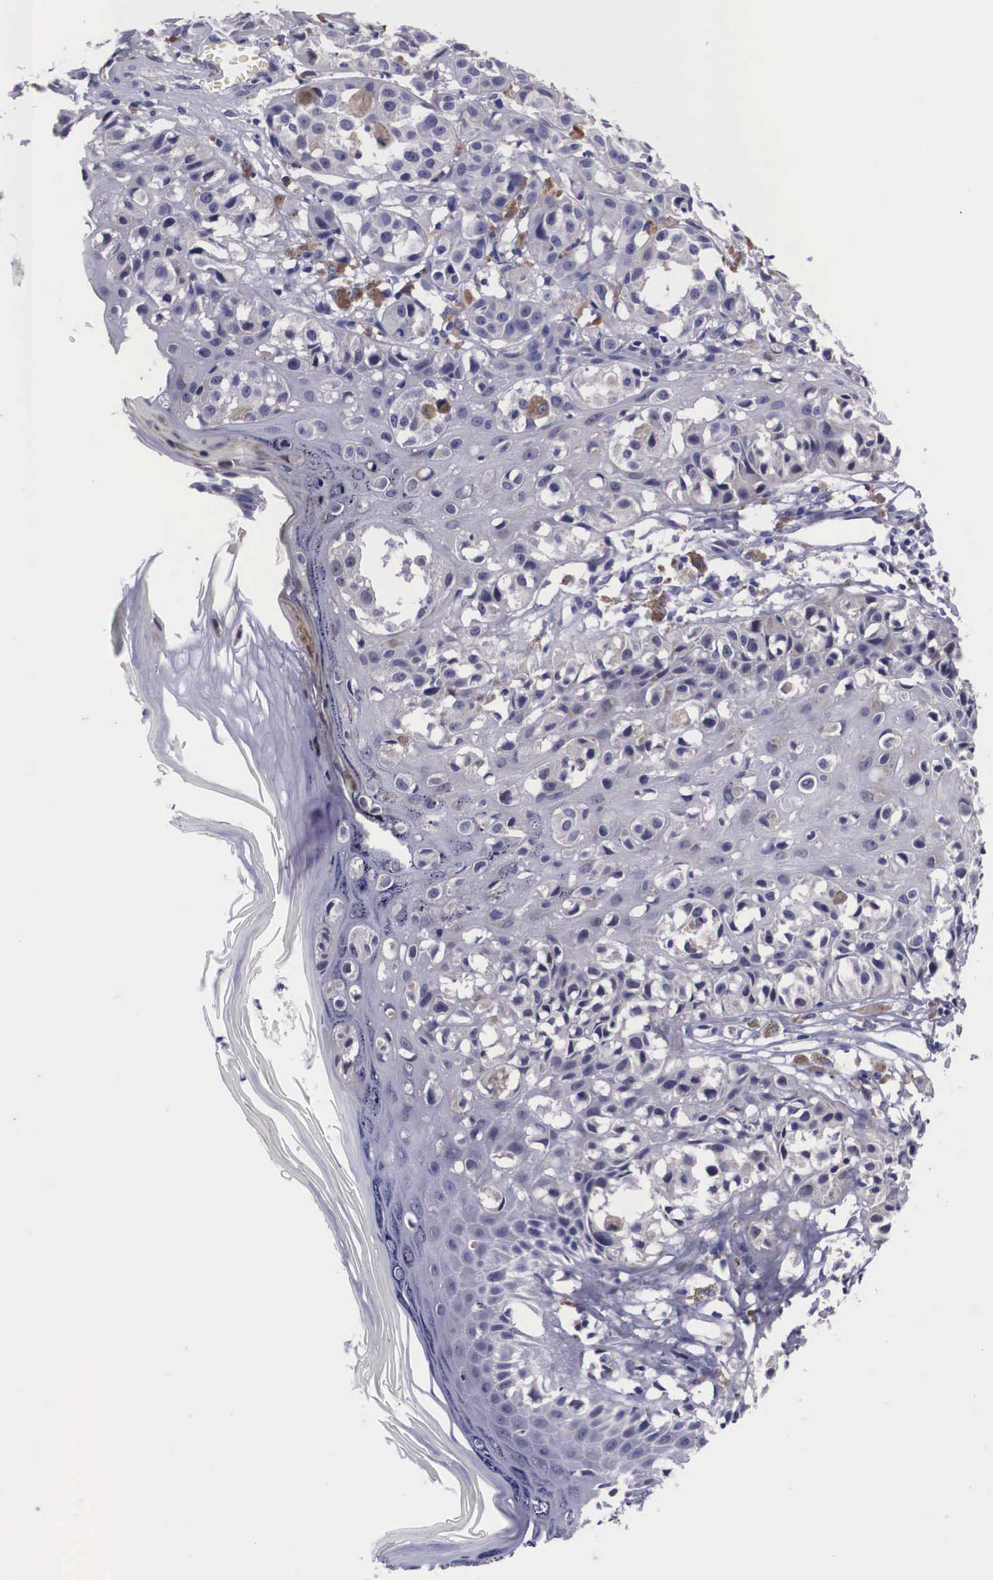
{"staining": {"intensity": "moderate", "quantity": "<25%", "location": "cytoplasmic/membranous"}, "tissue": "melanoma", "cell_type": "Tumor cells", "image_type": "cancer", "snomed": [{"axis": "morphology", "description": "Malignant melanoma, NOS"}, {"axis": "topography", "description": "Skin"}], "caption": "Immunohistochemistry photomicrograph of human melanoma stained for a protein (brown), which shows low levels of moderate cytoplasmic/membranous expression in approximately <25% of tumor cells.", "gene": "CRELD2", "patient": {"sex": "female", "age": 52}}